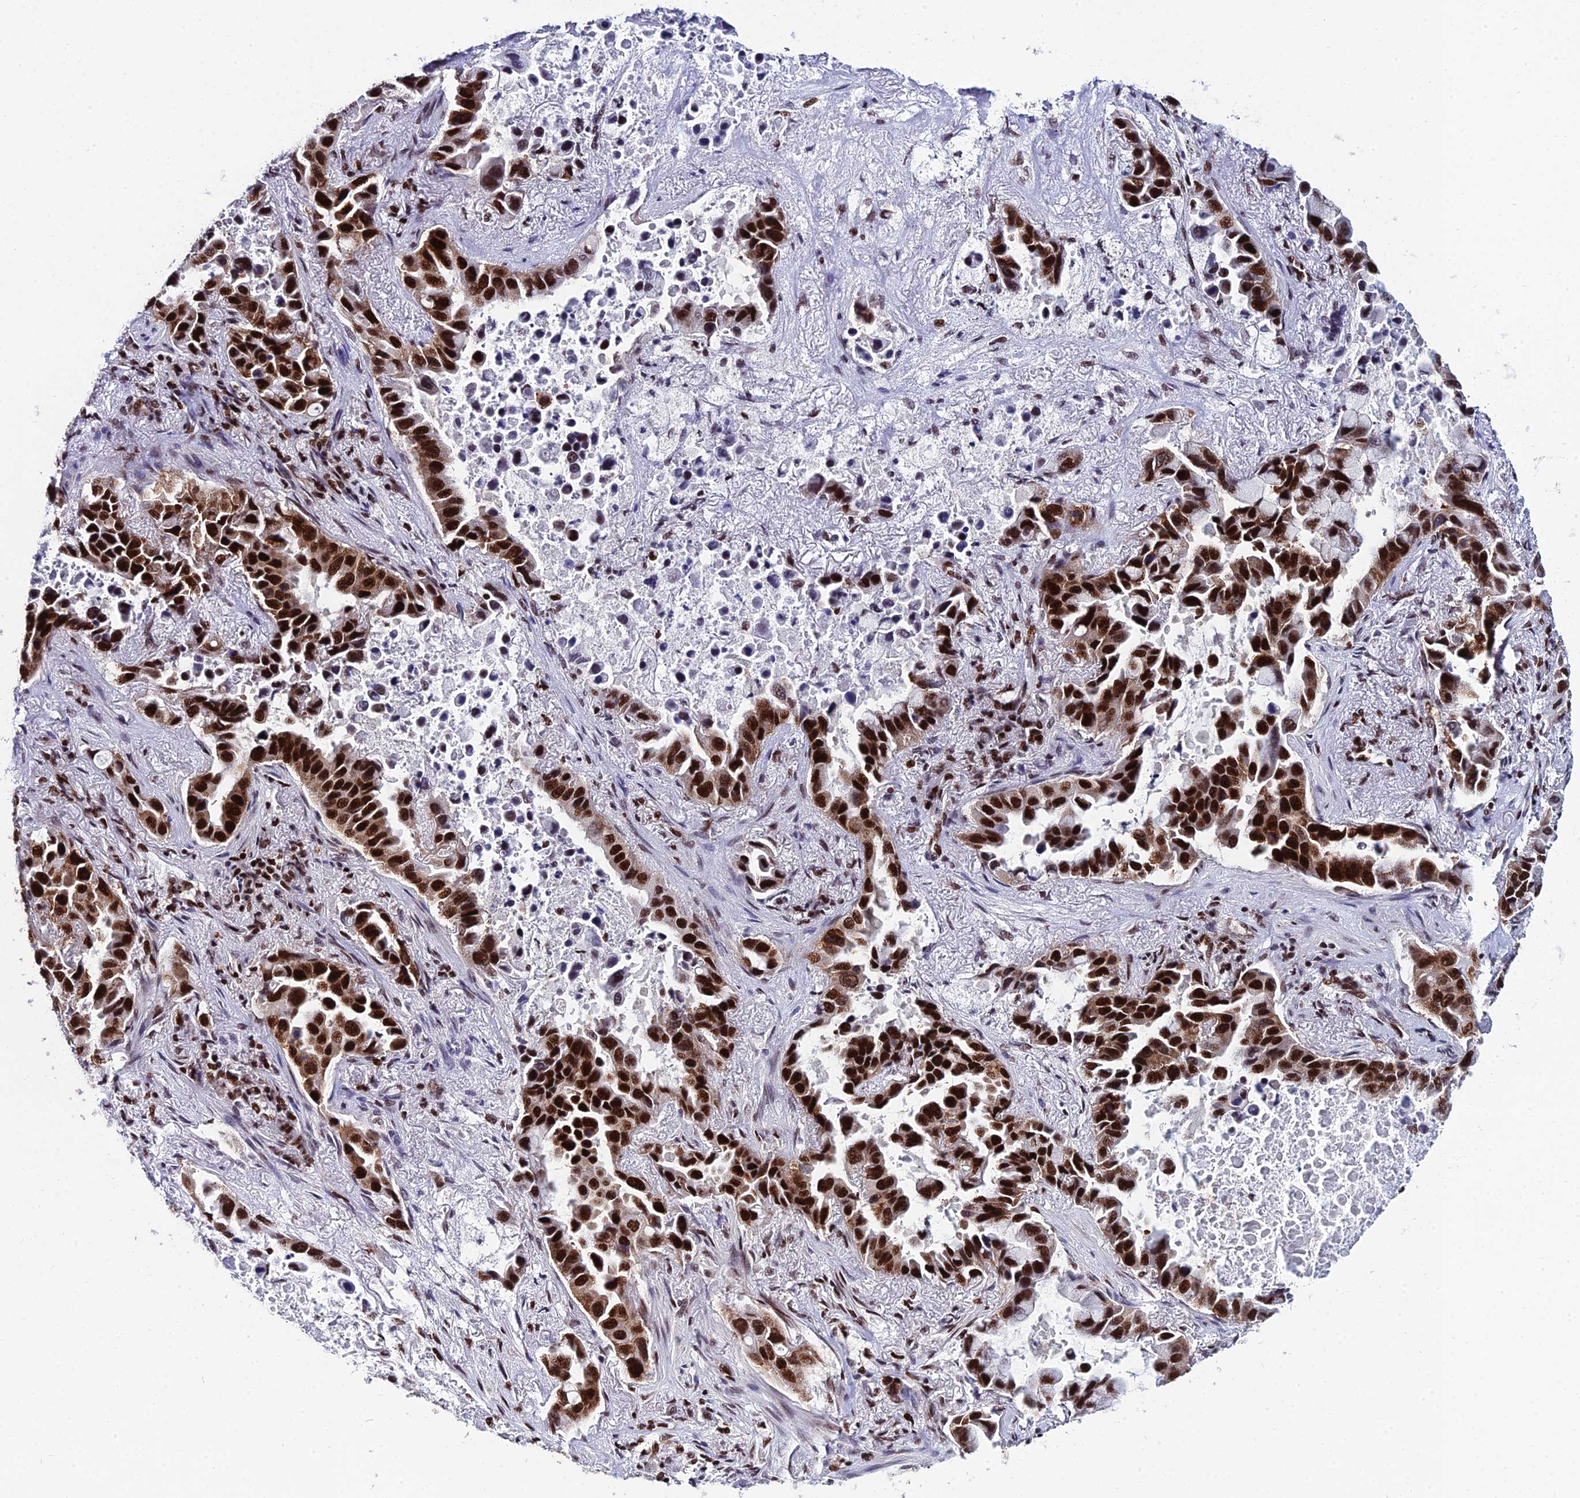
{"staining": {"intensity": "strong", "quantity": ">75%", "location": "nuclear"}, "tissue": "lung cancer", "cell_type": "Tumor cells", "image_type": "cancer", "snomed": [{"axis": "morphology", "description": "Adenocarcinoma, NOS"}, {"axis": "topography", "description": "Lung"}], "caption": "Lung cancer (adenocarcinoma) was stained to show a protein in brown. There is high levels of strong nuclear expression in approximately >75% of tumor cells.", "gene": "HNRNPH1", "patient": {"sex": "male", "age": 64}}